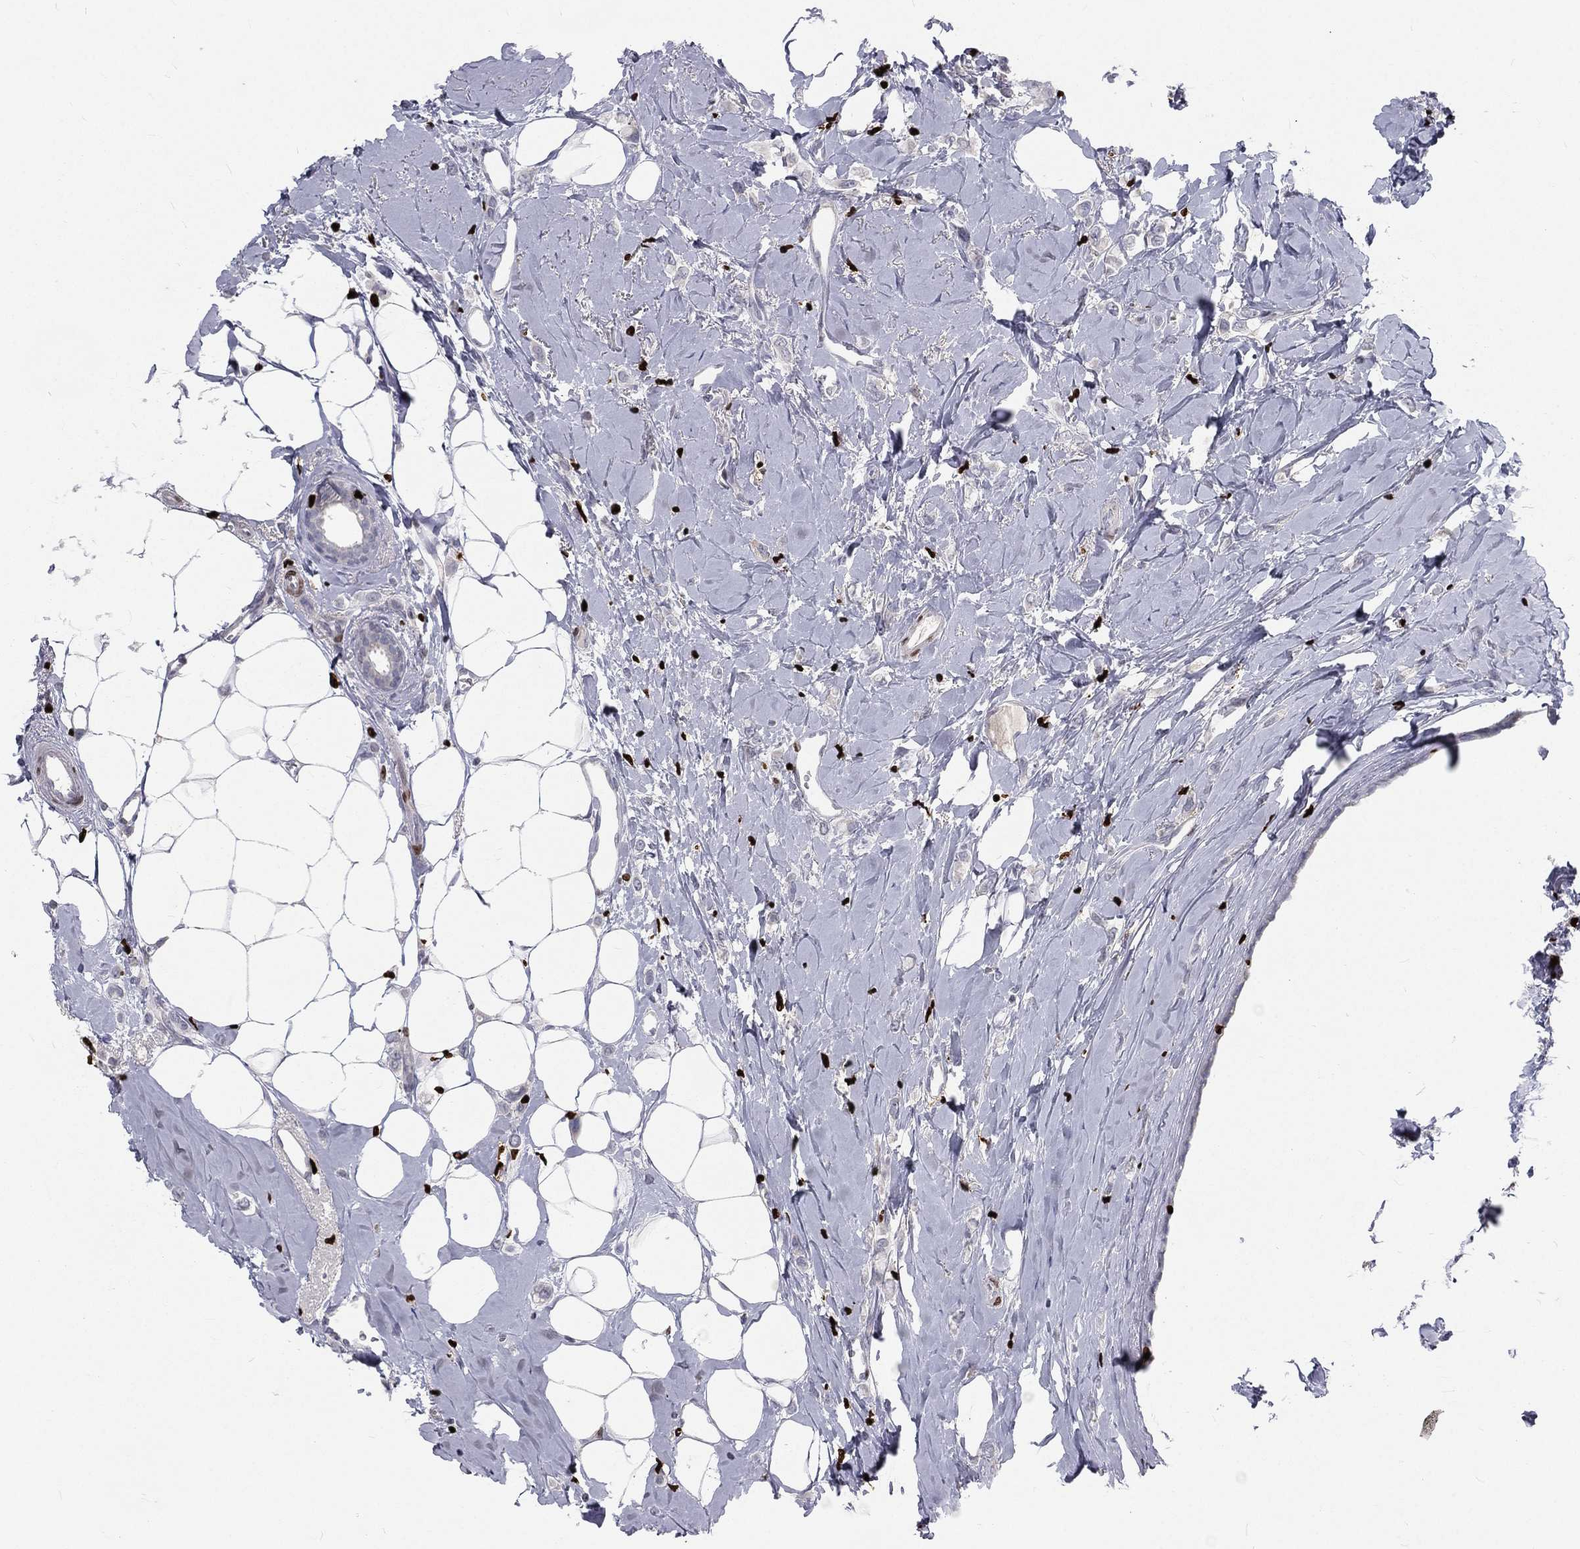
{"staining": {"intensity": "negative", "quantity": "none", "location": "none"}, "tissue": "breast cancer", "cell_type": "Tumor cells", "image_type": "cancer", "snomed": [{"axis": "morphology", "description": "Lobular carcinoma"}, {"axis": "topography", "description": "Breast"}], "caption": "A micrograph of human lobular carcinoma (breast) is negative for staining in tumor cells.", "gene": "MNDA", "patient": {"sex": "female", "age": 66}}